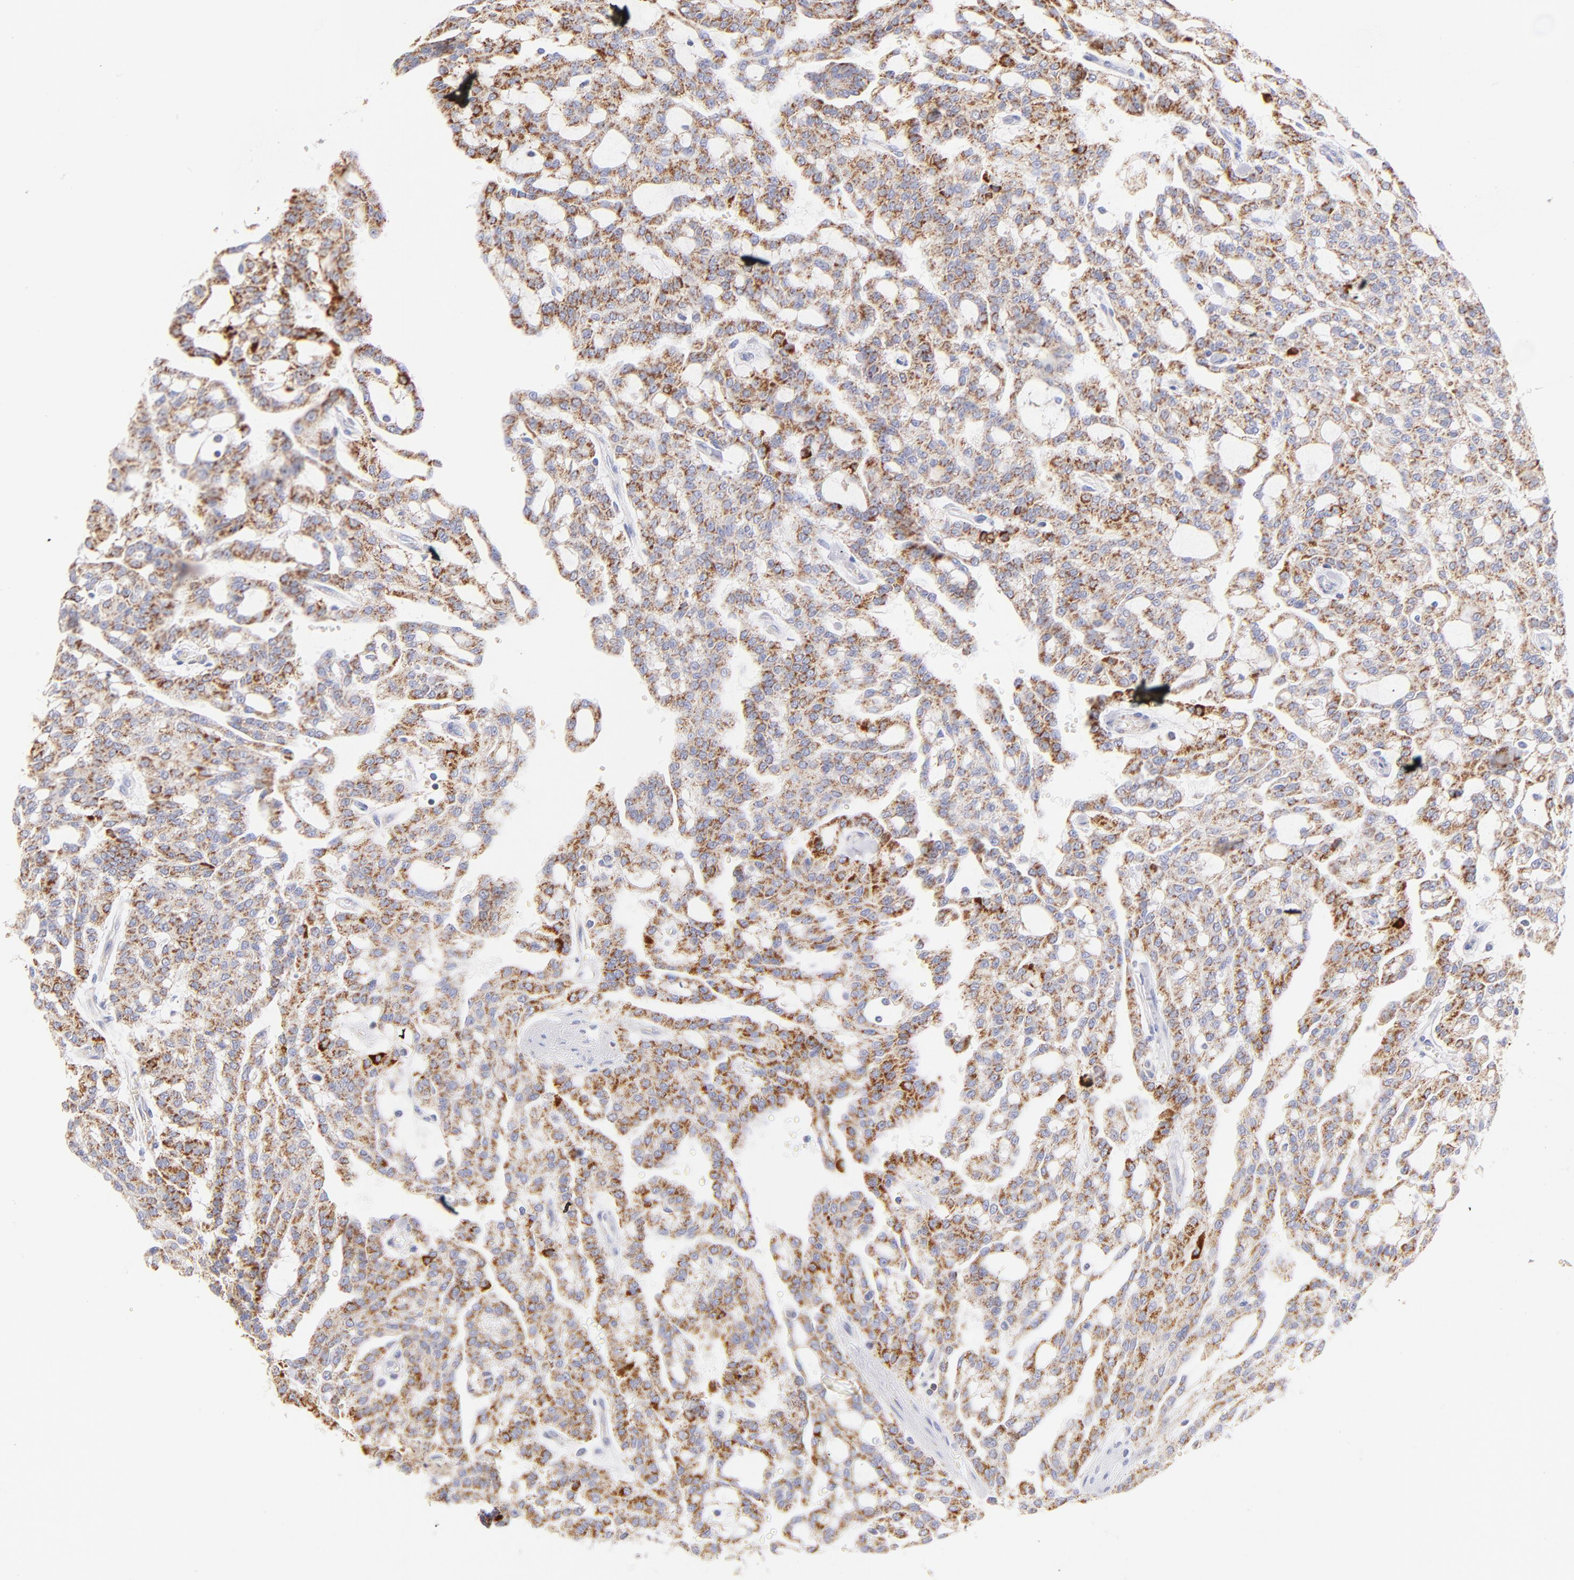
{"staining": {"intensity": "moderate", "quantity": ">75%", "location": "cytoplasmic/membranous"}, "tissue": "renal cancer", "cell_type": "Tumor cells", "image_type": "cancer", "snomed": [{"axis": "morphology", "description": "Adenocarcinoma, NOS"}, {"axis": "topography", "description": "Kidney"}], "caption": "IHC micrograph of human renal cancer stained for a protein (brown), which demonstrates medium levels of moderate cytoplasmic/membranous staining in about >75% of tumor cells.", "gene": "AIFM1", "patient": {"sex": "male", "age": 63}}